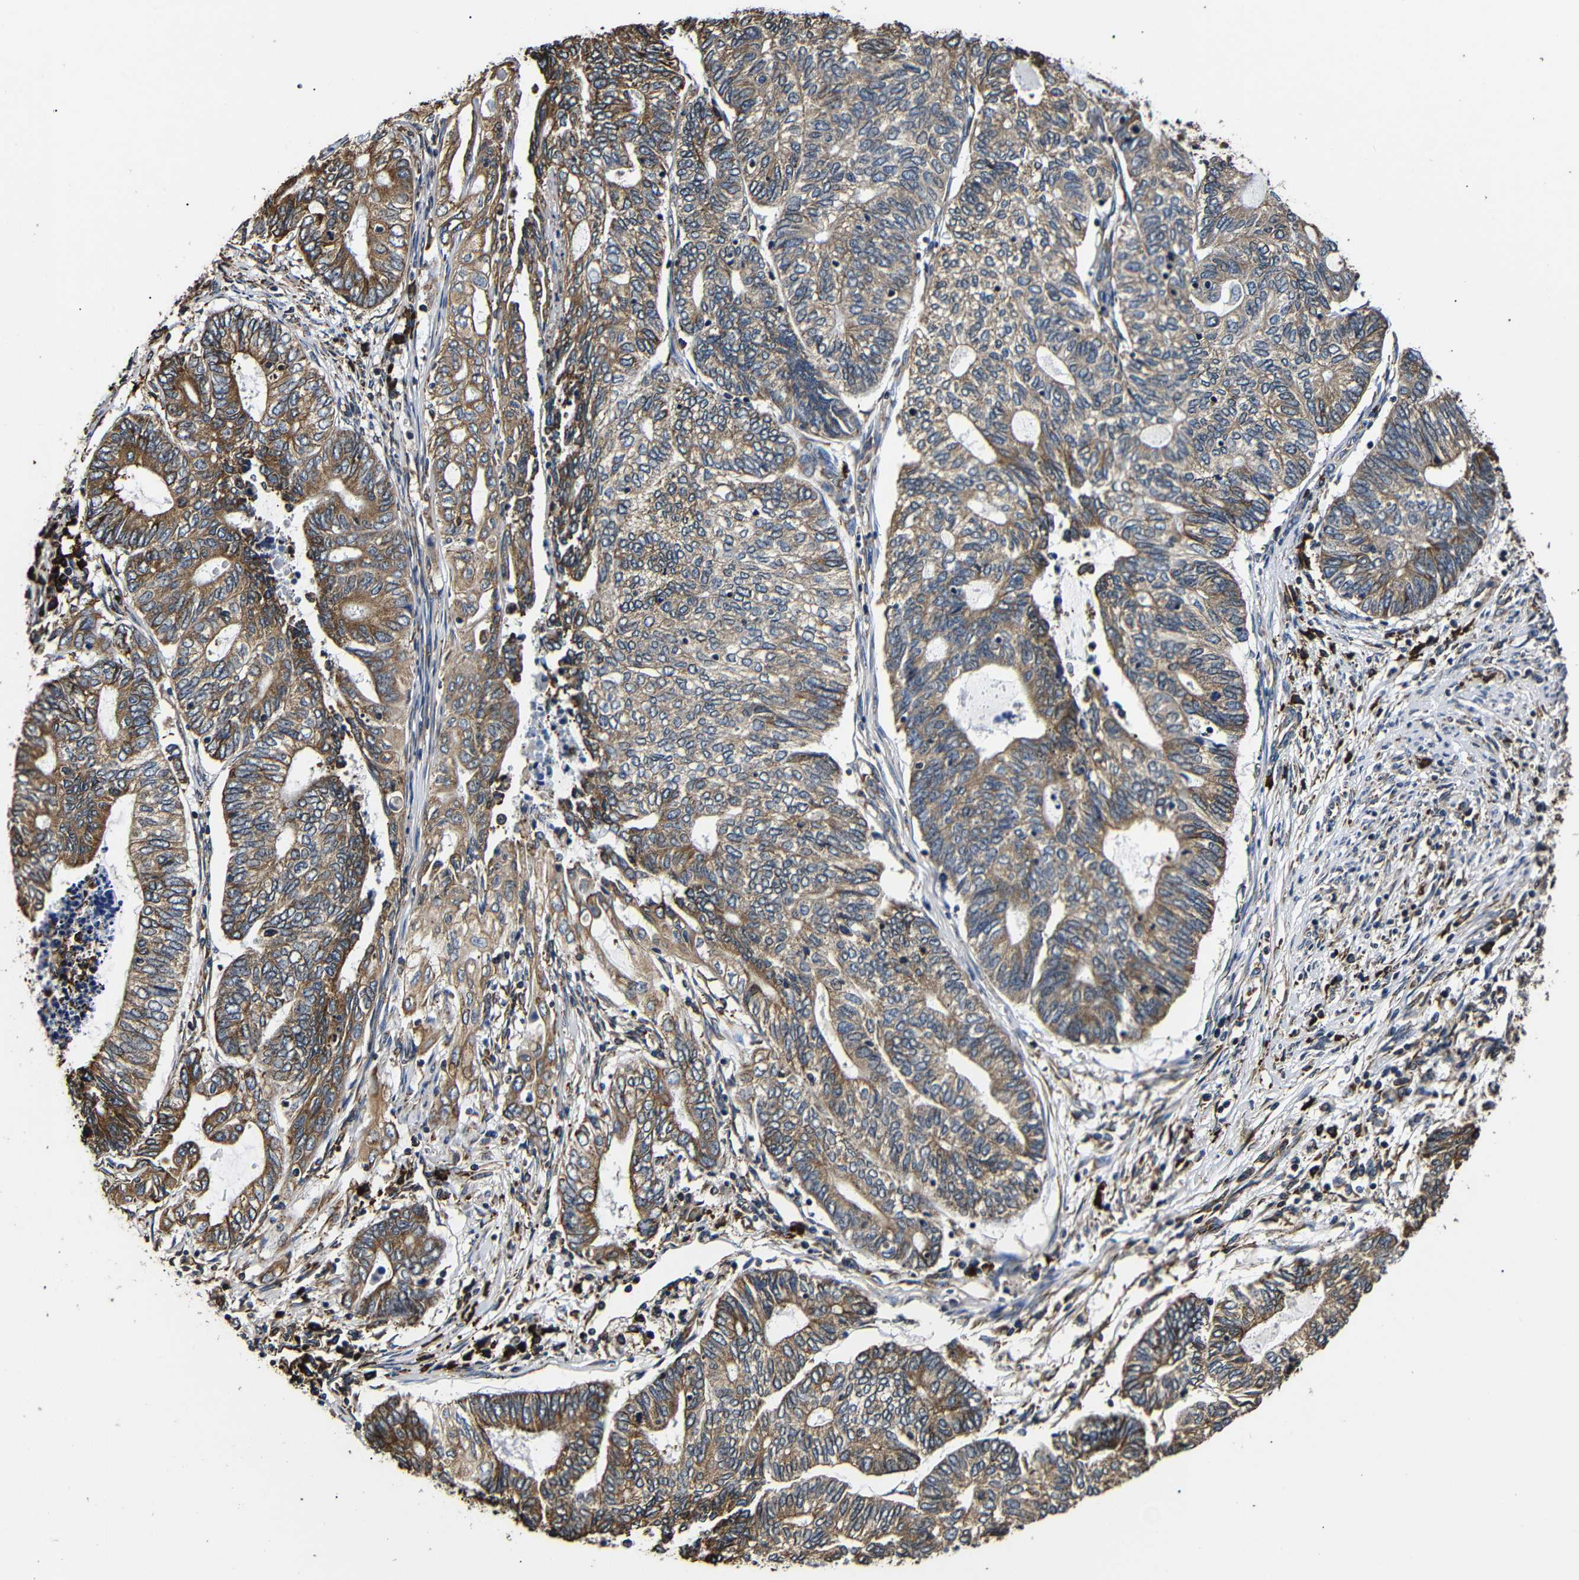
{"staining": {"intensity": "weak", "quantity": ">75%", "location": "cytoplasmic/membranous"}, "tissue": "endometrial cancer", "cell_type": "Tumor cells", "image_type": "cancer", "snomed": [{"axis": "morphology", "description": "Adenocarcinoma, NOS"}, {"axis": "topography", "description": "Uterus"}, {"axis": "topography", "description": "Endometrium"}], "caption": "Endometrial cancer tissue displays weak cytoplasmic/membranous staining in about >75% of tumor cells", "gene": "HHIP", "patient": {"sex": "female", "age": 70}}